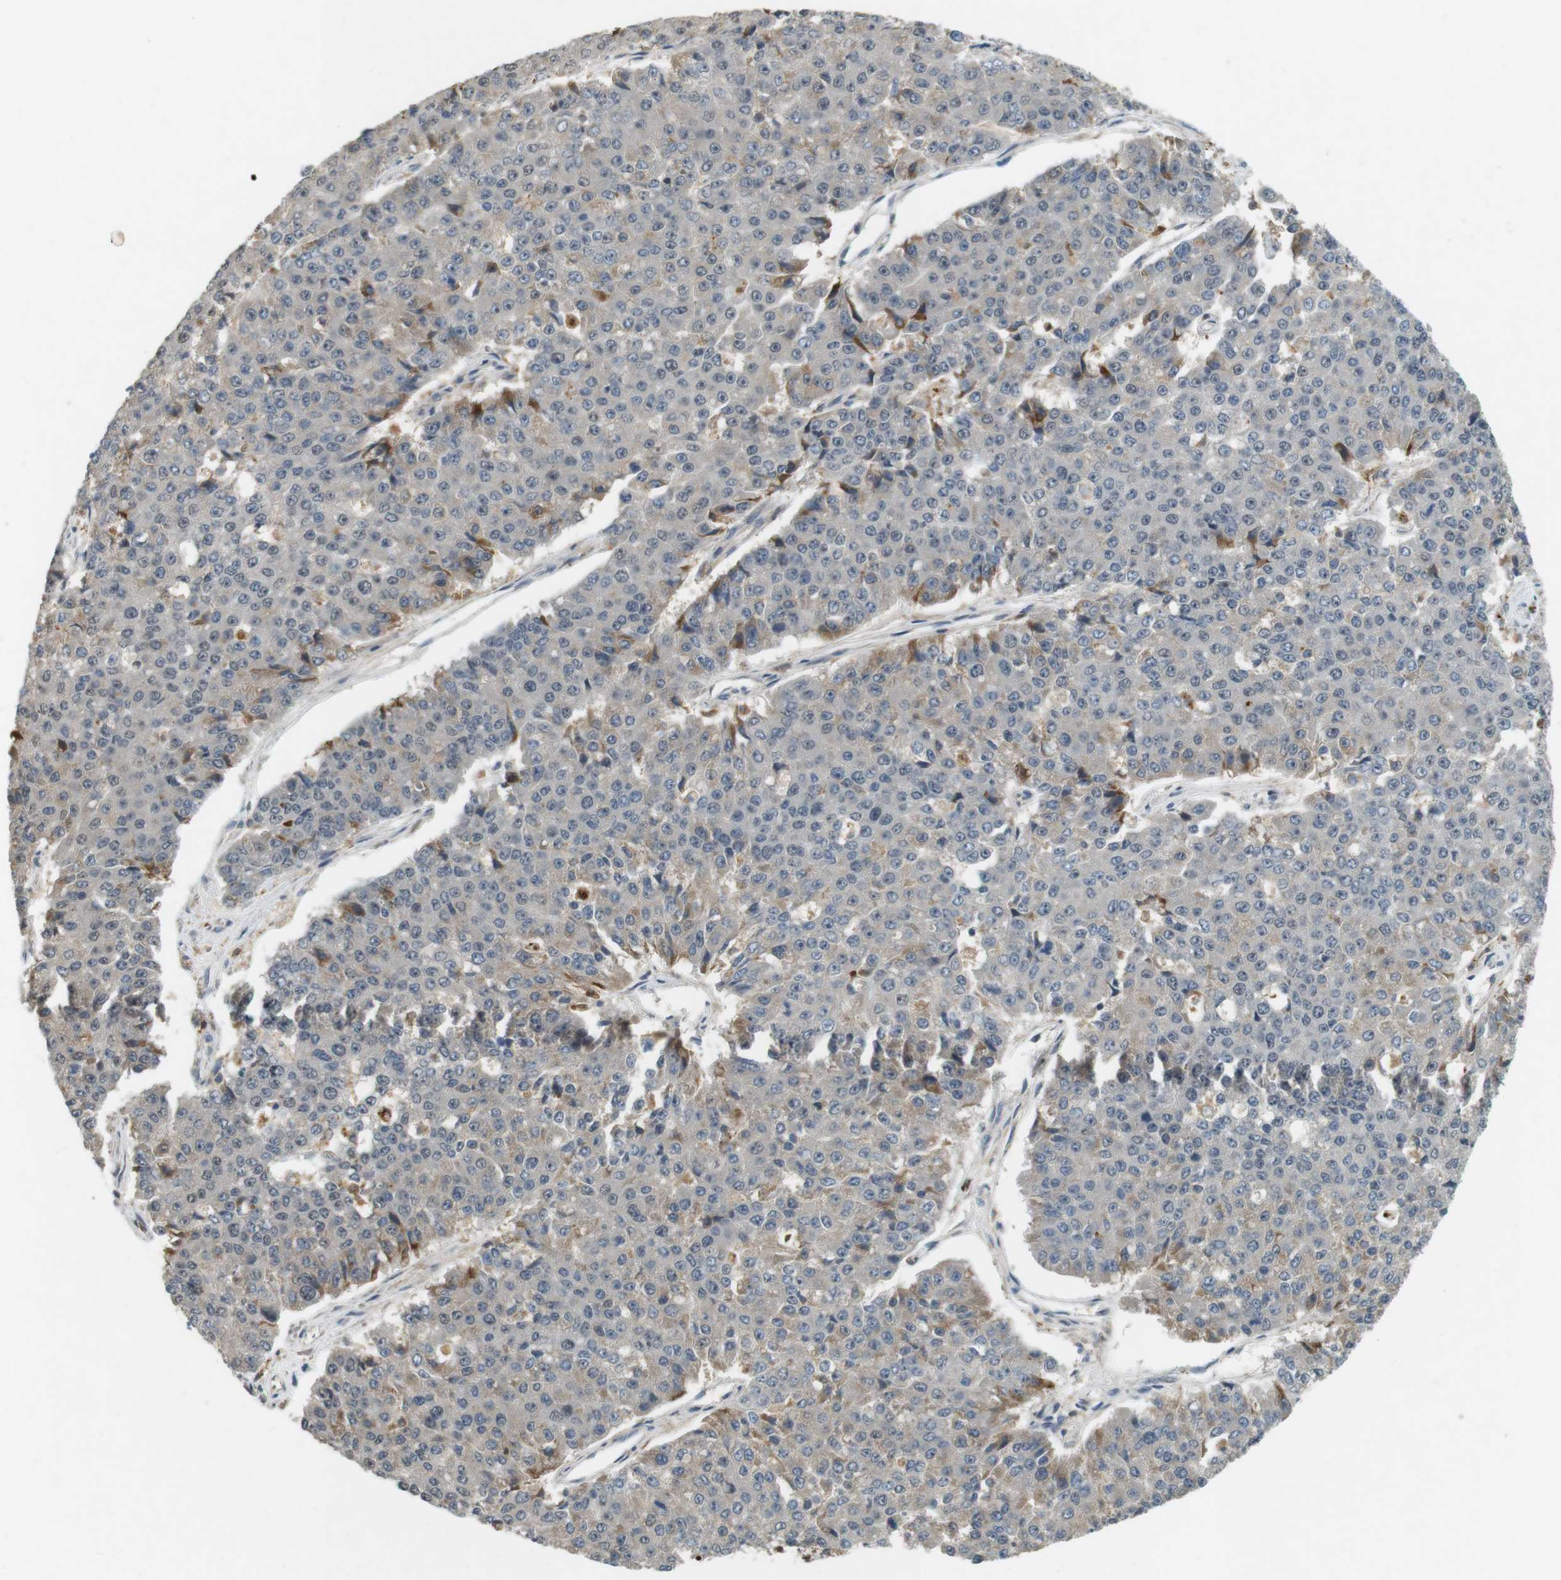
{"staining": {"intensity": "moderate", "quantity": "<25%", "location": "cytoplasmic/membranous"}, "tissue": "pancreatic cancer", "cell_type": "Tumor cells", "image_type": "cancer", "snomed": [{"axis": "morphology", "description": "Adenocarcinoma, NOS"}, {"axis": "topography", "description": "Pancreas"}], "caption": "Pancreatic cancer (adenocarcinoma) stained with DAB immunohistochemistry (IHC) exhibits low levels of moderate cytoplasmic/membranous expression in approximately <25% of tumor cells.", "gene": "CDK14", "patient": {"sex": "male", "age": 50}}